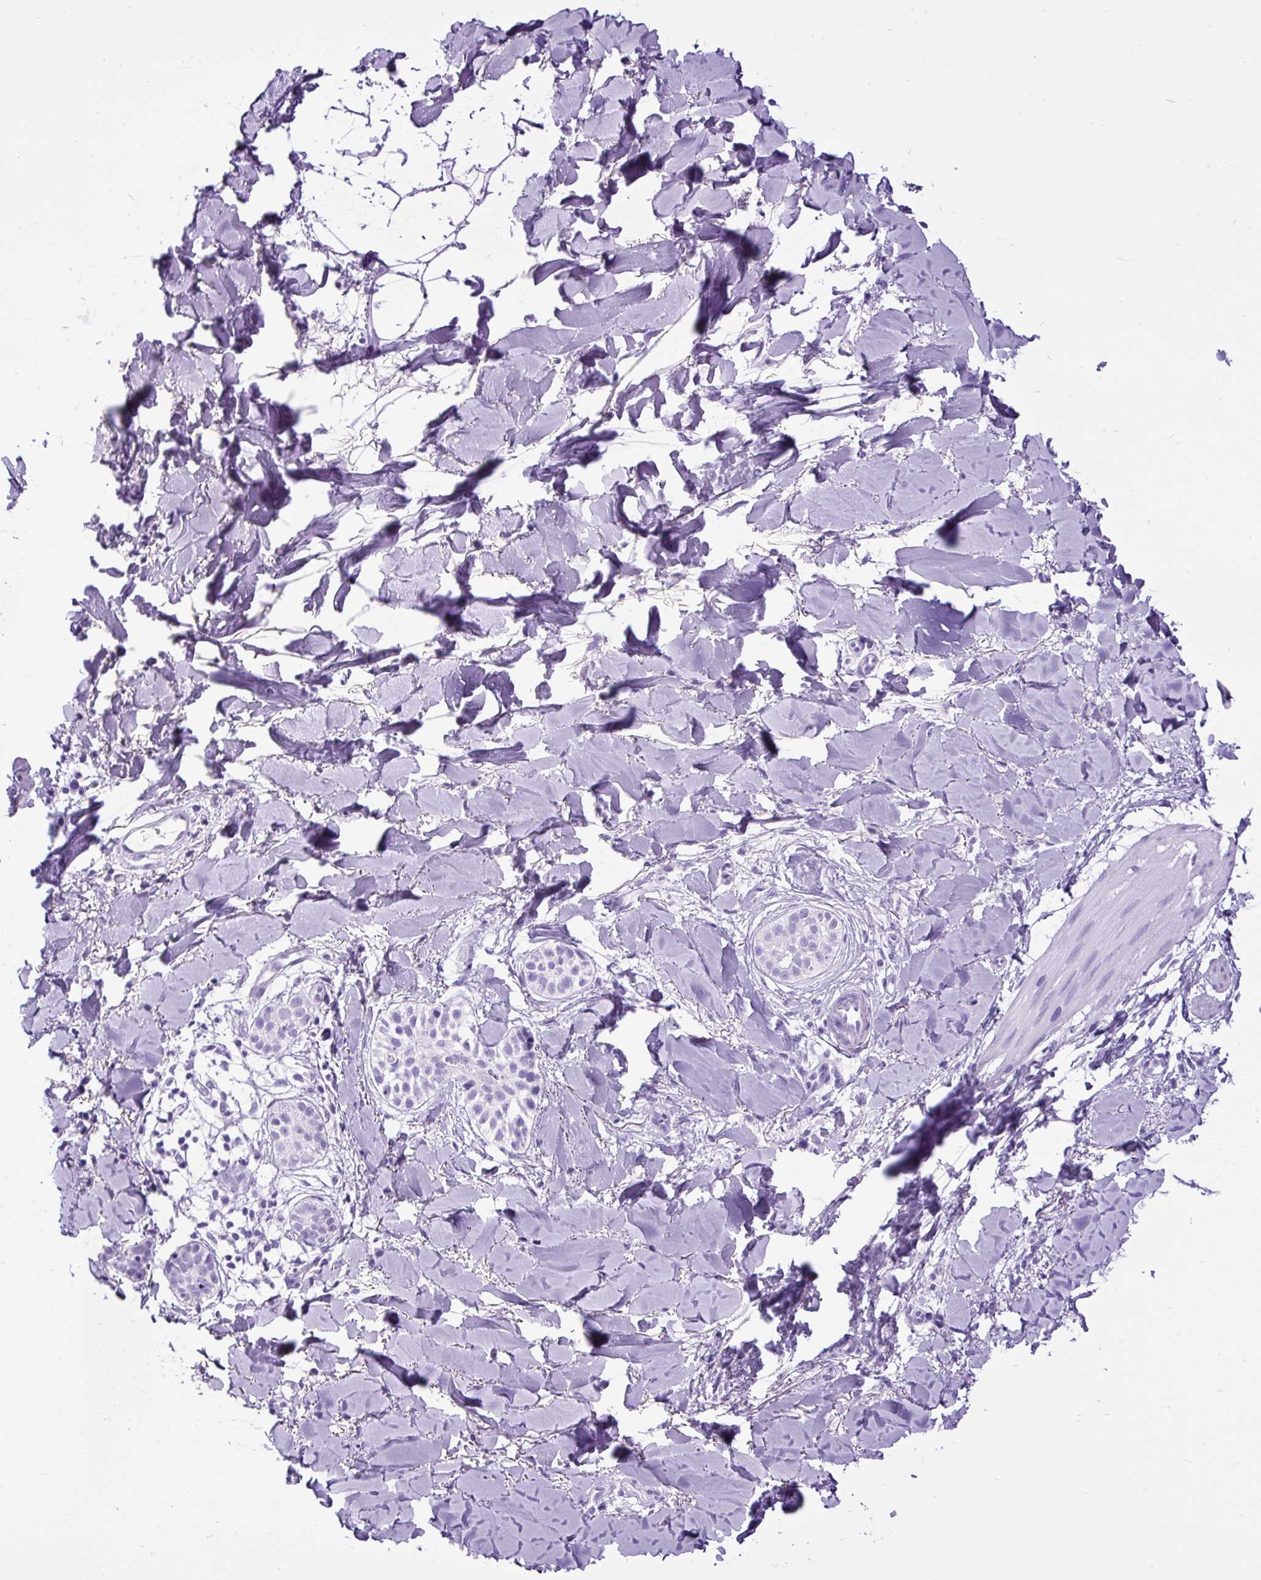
{"staining": {"intensity": "negative", "quantity": "none", "location": "none"}, "tissue": "skin cancer", "cell_type": "Tumor cells", "image_type": "cancer", "snomed": [{"axis": "morphology", "description": "Basal cell carcinoma"}, {"axis": "topography", "description": "Skin"}], "caption": "The IHC histopathology image has no significant staining in tumor cells of basal cell carcinoma (skin) tissue.", "gene": "CEL", "patient": {"sex": "male", "age": 52}}